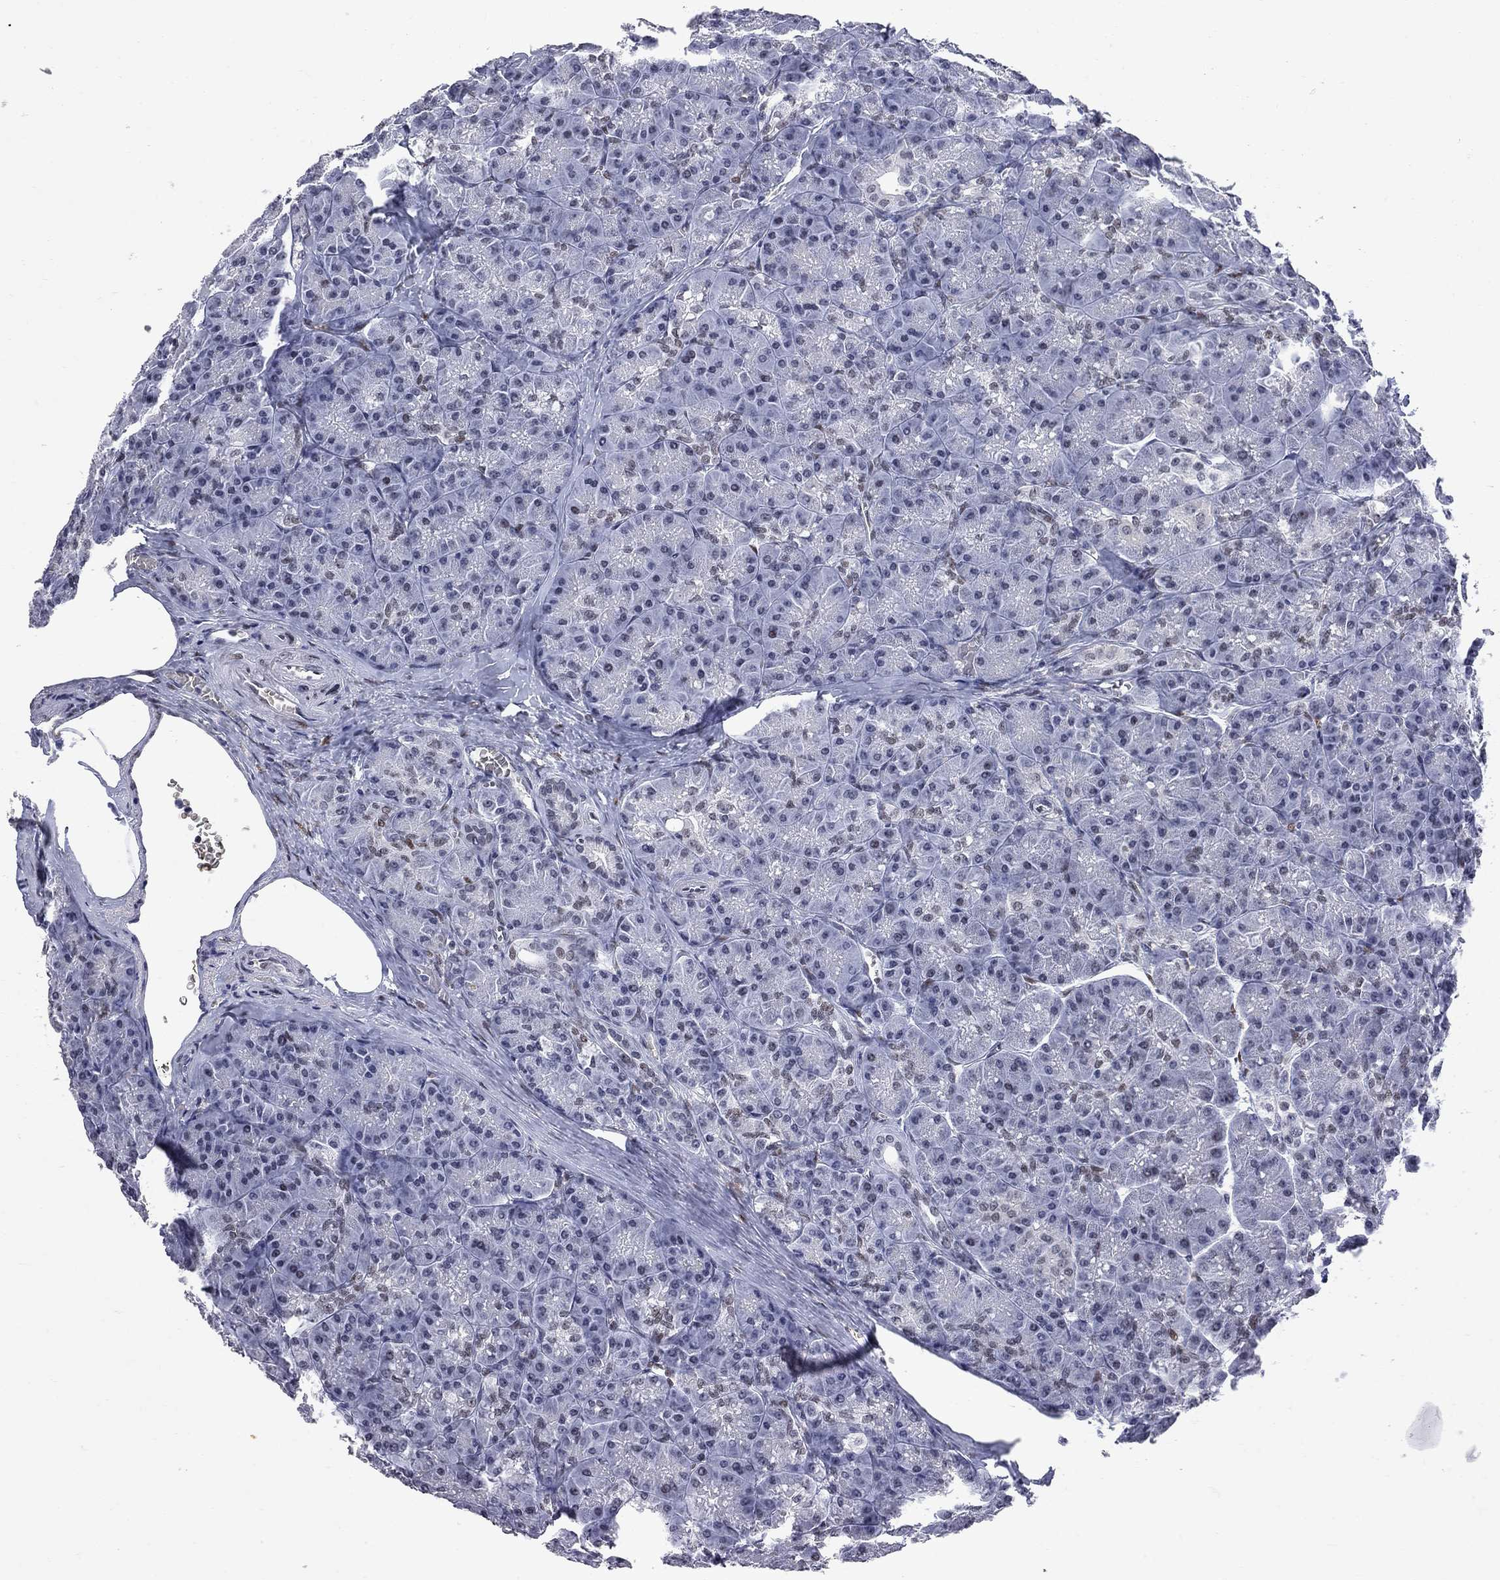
{"staining": {"intensity": "moderate", "quantity": "<25%", "location": "nuclear"}, "tissue": "pancreas", "cell_type": "Exocrine glandular cells", "image_type": "normal", "snomed": [{"axis": "morphology", "description": "Normal tissue, NOS"}, {"axis": "topography", "description": "Pancreas"}], "caption": "Human pancreas stained with a brown dye reveals moderate nuclear positive expression in approximately <25% of exocrine glandular cells.", "gene": "ZBTB47", "patient": {"sex": "male", "age": 57}}